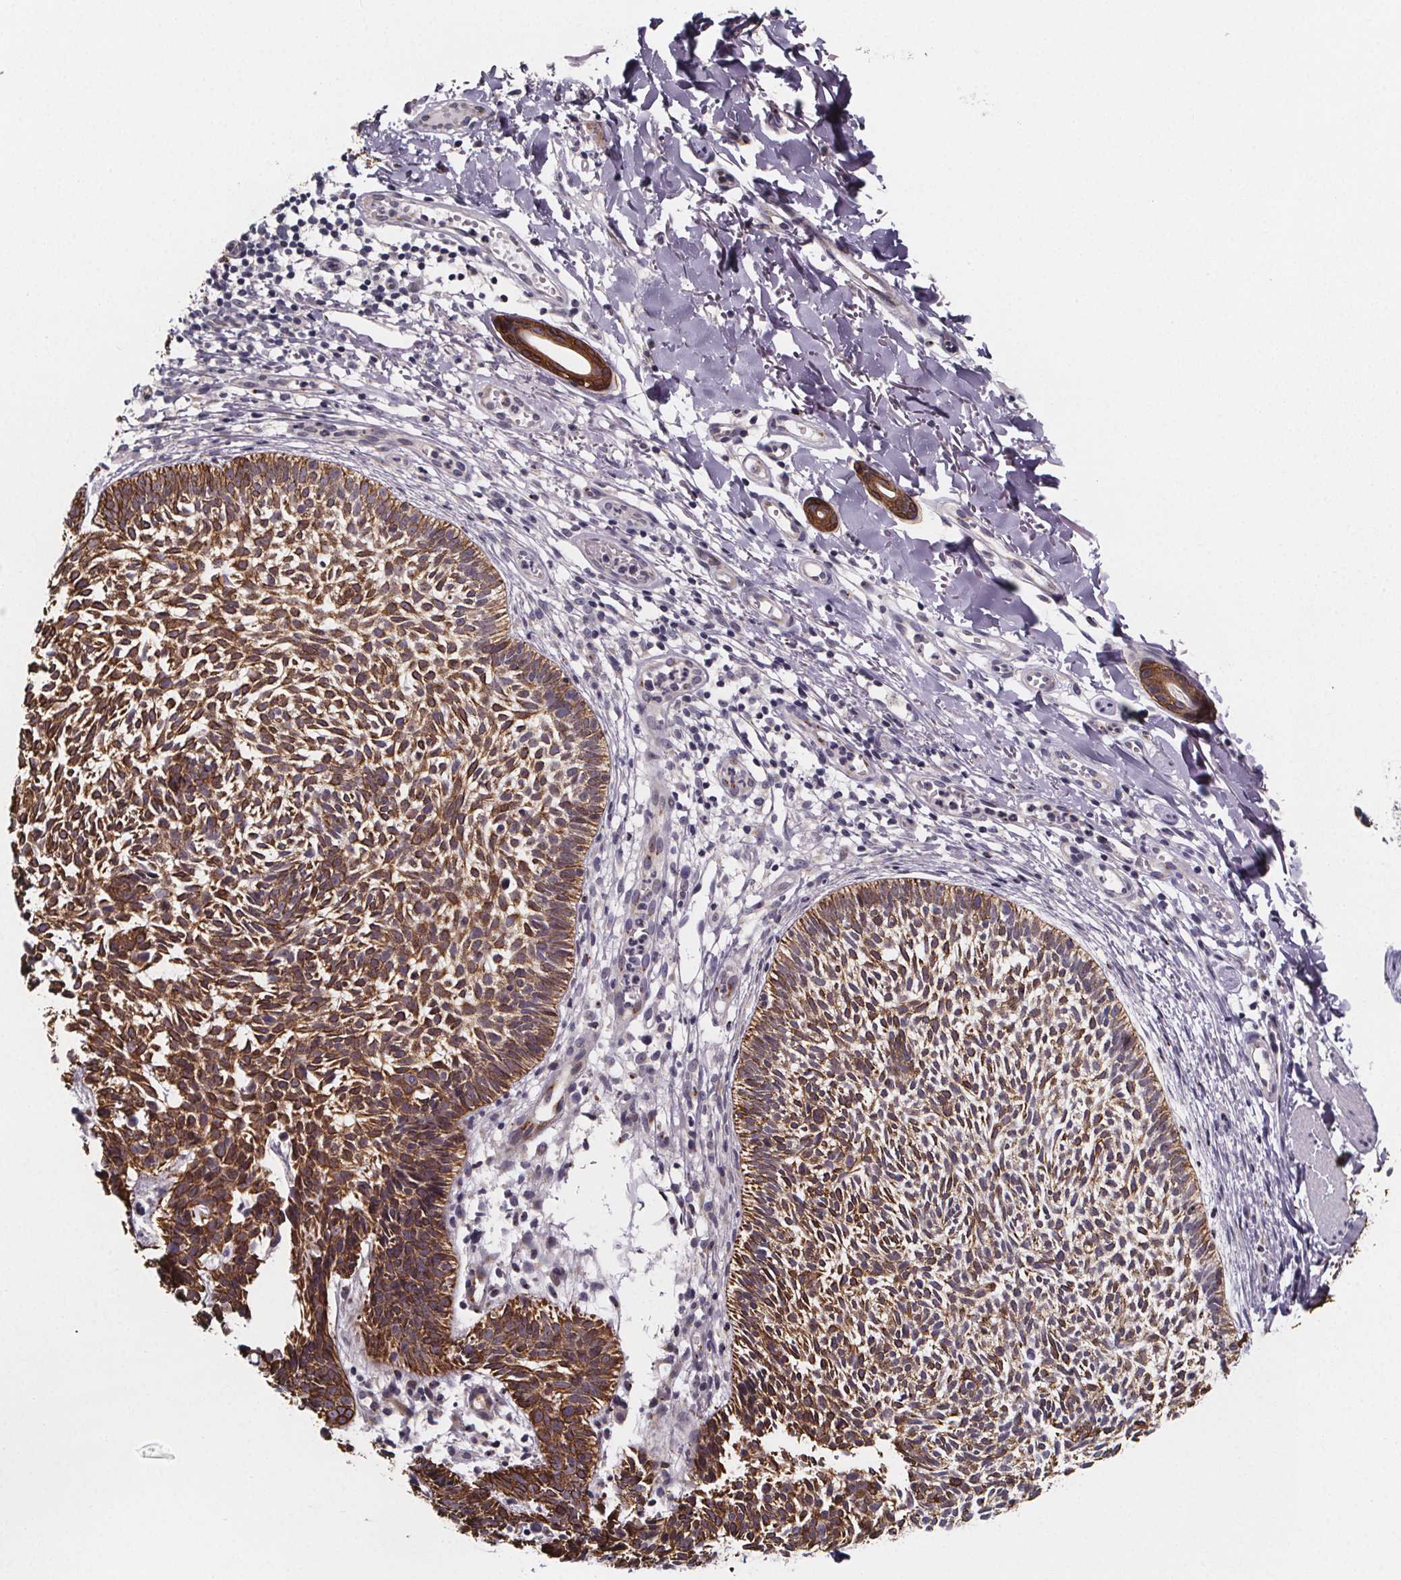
{"staining": {"intensity": "strong", "quantity": ">75%", "location": "cytoplasmic/membranous"}, "tissue": "skin cancer", "cell_type": "Tumor cells", "image_type": "cancer", "snomed": [{"axis": "morphology", "description": "Basal cell carcinoma"}, {"axis": "topography", "description": "Skin"}], "caption": "Skin basal cell carcinoma stained with immunohistochemistry (IHC) exhibits strong cytoplasmic/membranous expression in approximately >75% of tumor cells.", "gene": "NDST1", "patient": {"sex": "male", "age": 78}}